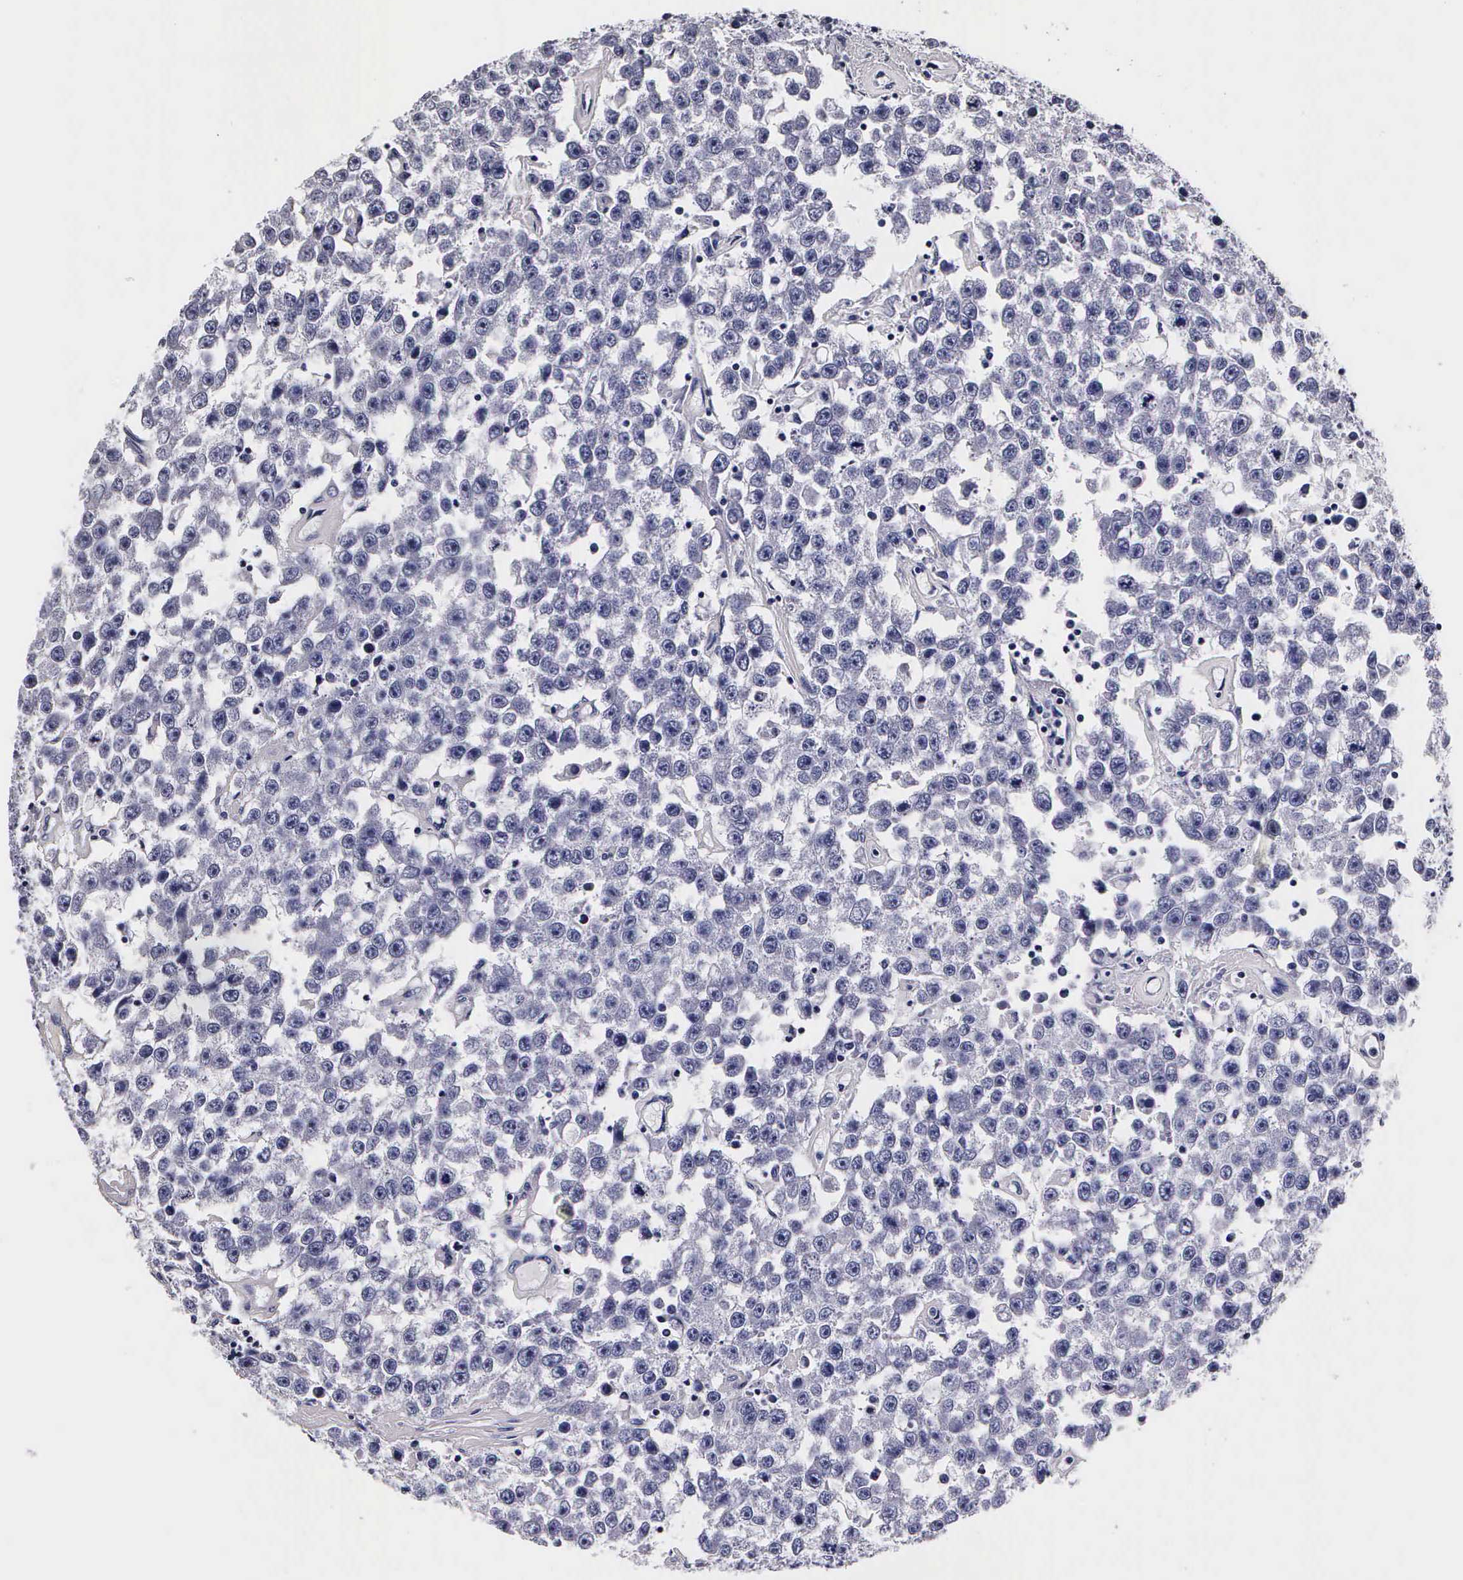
{"staining": {"intensity": "negative", "quantity": "none", "location": "none"}, "tissue": "testis cancer", "cell_type": "Tumor cells", "image_type": "cancer", "snomed": [{"axis": "morphology", "description": "Seminoma, NOS"}, {"axis": "topography", "description": "Testis"}], "caption": "Testis cancer was stained to show a protein in brown. There is no significant positivity in tumor cells. (DAB (3,3'-diaminobenzidine) IHC with hematoxylin counter stain).", "gene": "IAPP", "patient": {"sex": "male", "age": 52}}